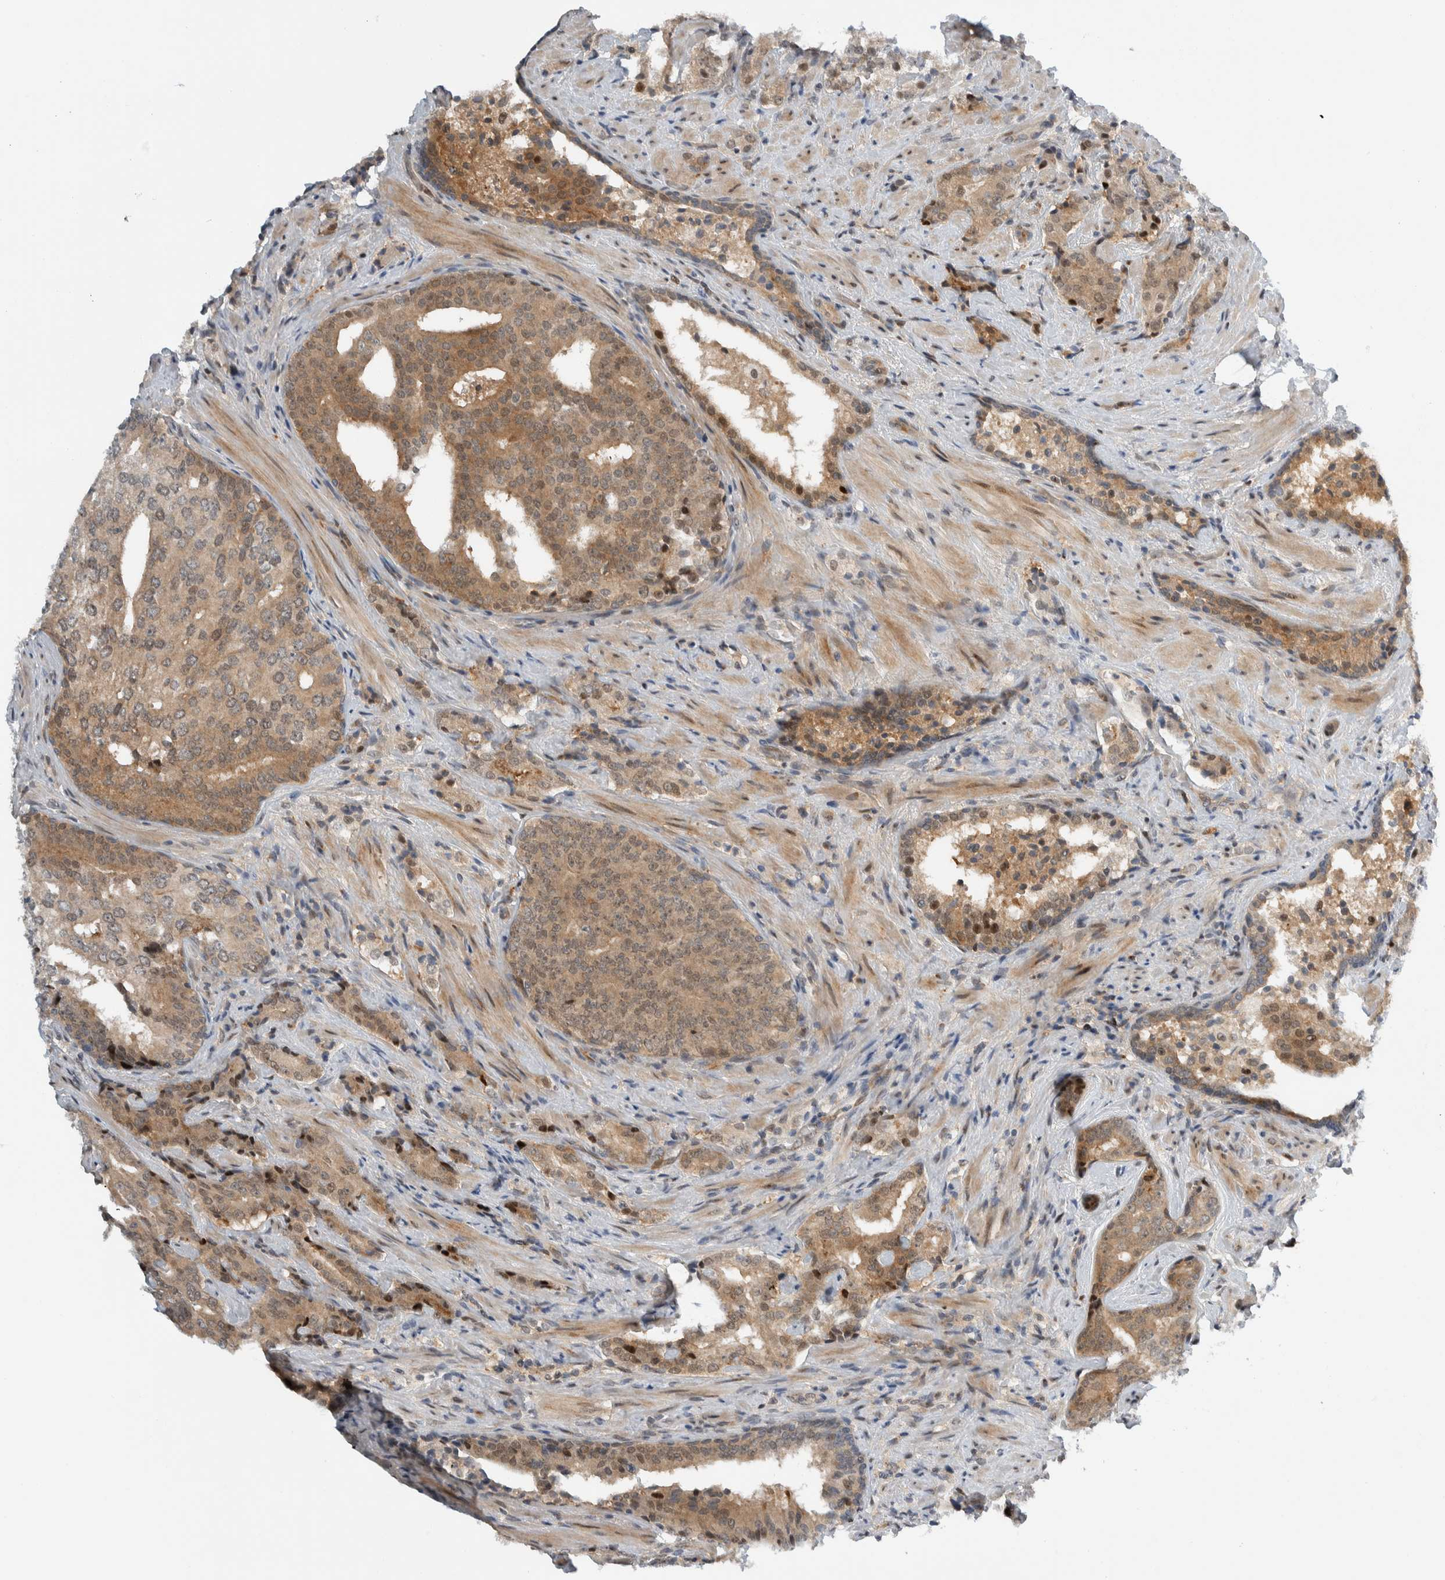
{"staining": {"intensity": "moderate", "quantity": ">75%", "location": "cytoplasmic/membranous"}, "tissue": "prostate cancer", "cell_type": "Tumor cells", "image_type": "cancer", "snomed": [{"axis": "morphology", "description": "Adenocarcinoma, High grade"}, {"axis": "topography", "description": "Prostate"}], "caption": "IHC (DAB (3,3'-diaminobenzidine)) staining of human prostate cancer (high-grade adenocarcinoma) displays moderate cytoplasmic/membranous protein positivity in about >75% of tumor cells.", "gene": "NCR3LG1", "patient": {"sex": "male", "age": 71}}